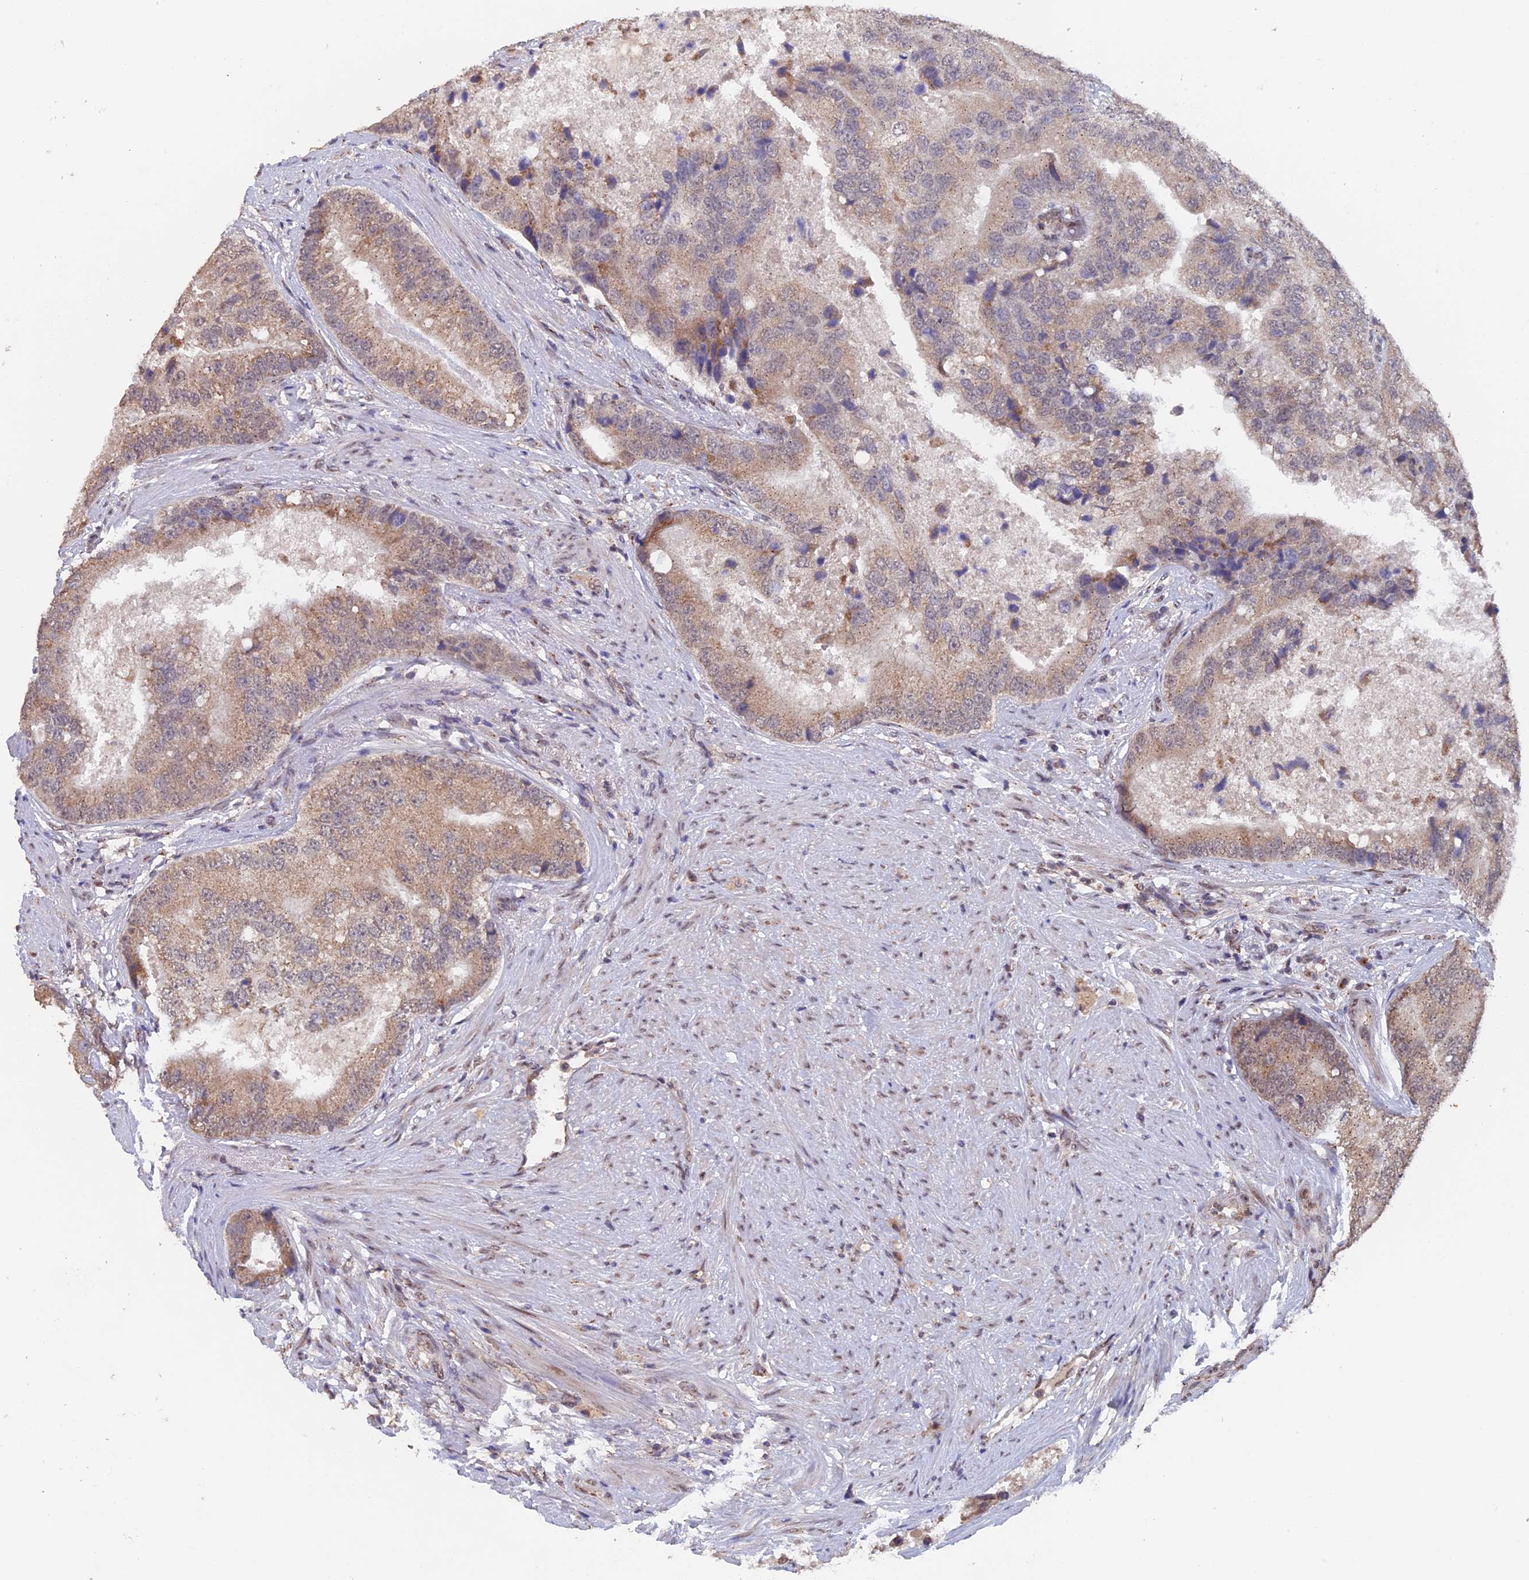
{"staining": {"intensity": "moderate", "quantity": ">75%", "location": "cytoplasmic/membranous"}, "tissue": "prostate cancer", "cell_type": "Tumor cells", "image_type": "cancer", "snomed": [{"axis": "morphology", "description": "Adenocarcinoma, High grade"}, {"axis": "topography", "description": "Prostate"}], "caption": "A high-resolution image shows immunohistochemistry (IHC) staining of adenocarcinoma (high-grade) (prostate), which exhibits moderate cytoplasmic/membranous positivity in approximately >75% of tumor cells.", "gene": "PIGQ", "patient": {"sex": "male", "age": 70}}